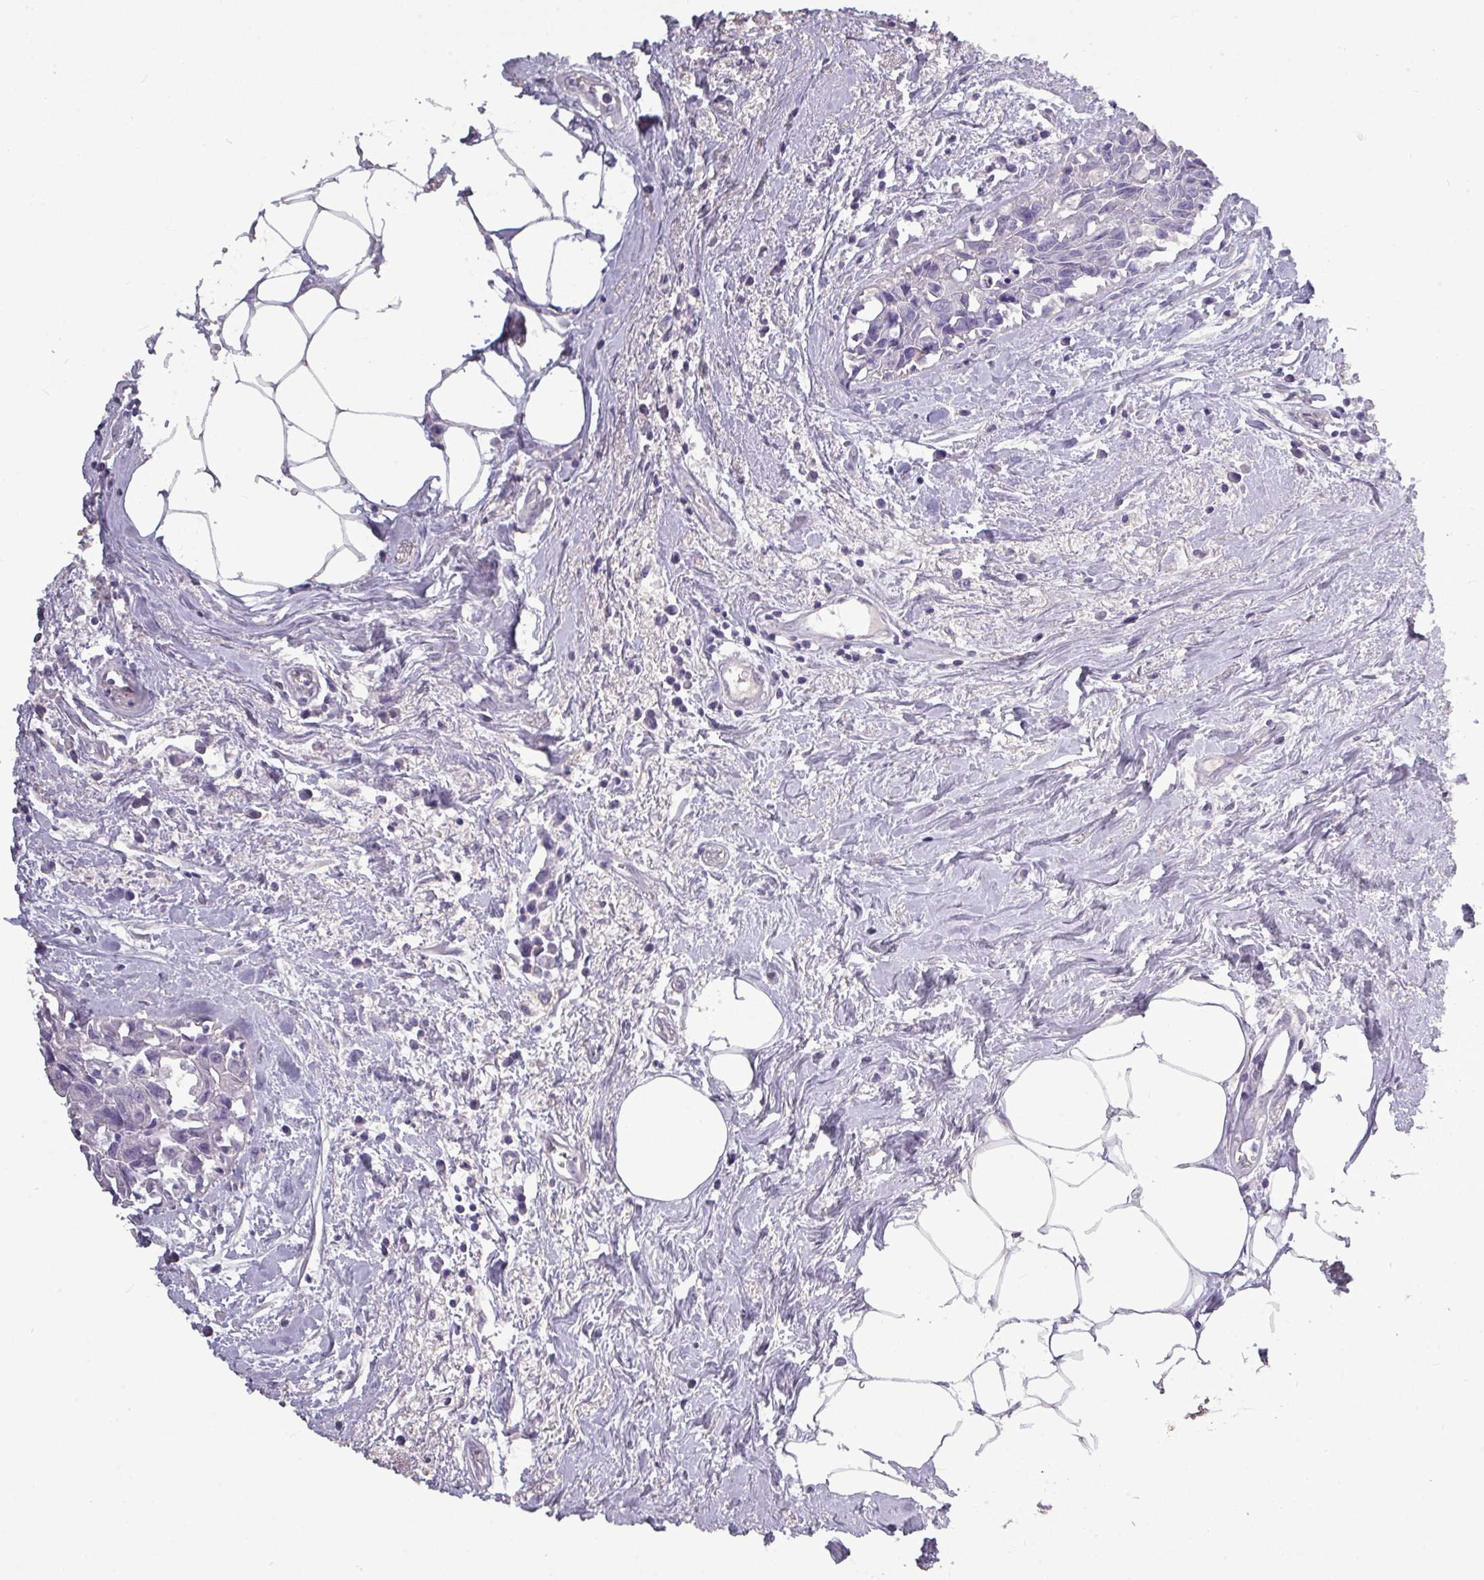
{"staining": {"intensity": "negative", "quantity": "none", "location": "none"}, "tissue": "breast cancer", "cell_type": "Tumor cells", "image_type": "cancer", "snomed": [{"axis": "morphology", "description": "Carcinoma, NOS"}, {"axis": "topography", "description": "Breast"}], "caption": "Protein analysis of carcinoma (breast) demonstrates no significant staining in tumor cells.", "gene": "TMEM91", "patient": {"sex": "female", "age": 60}}